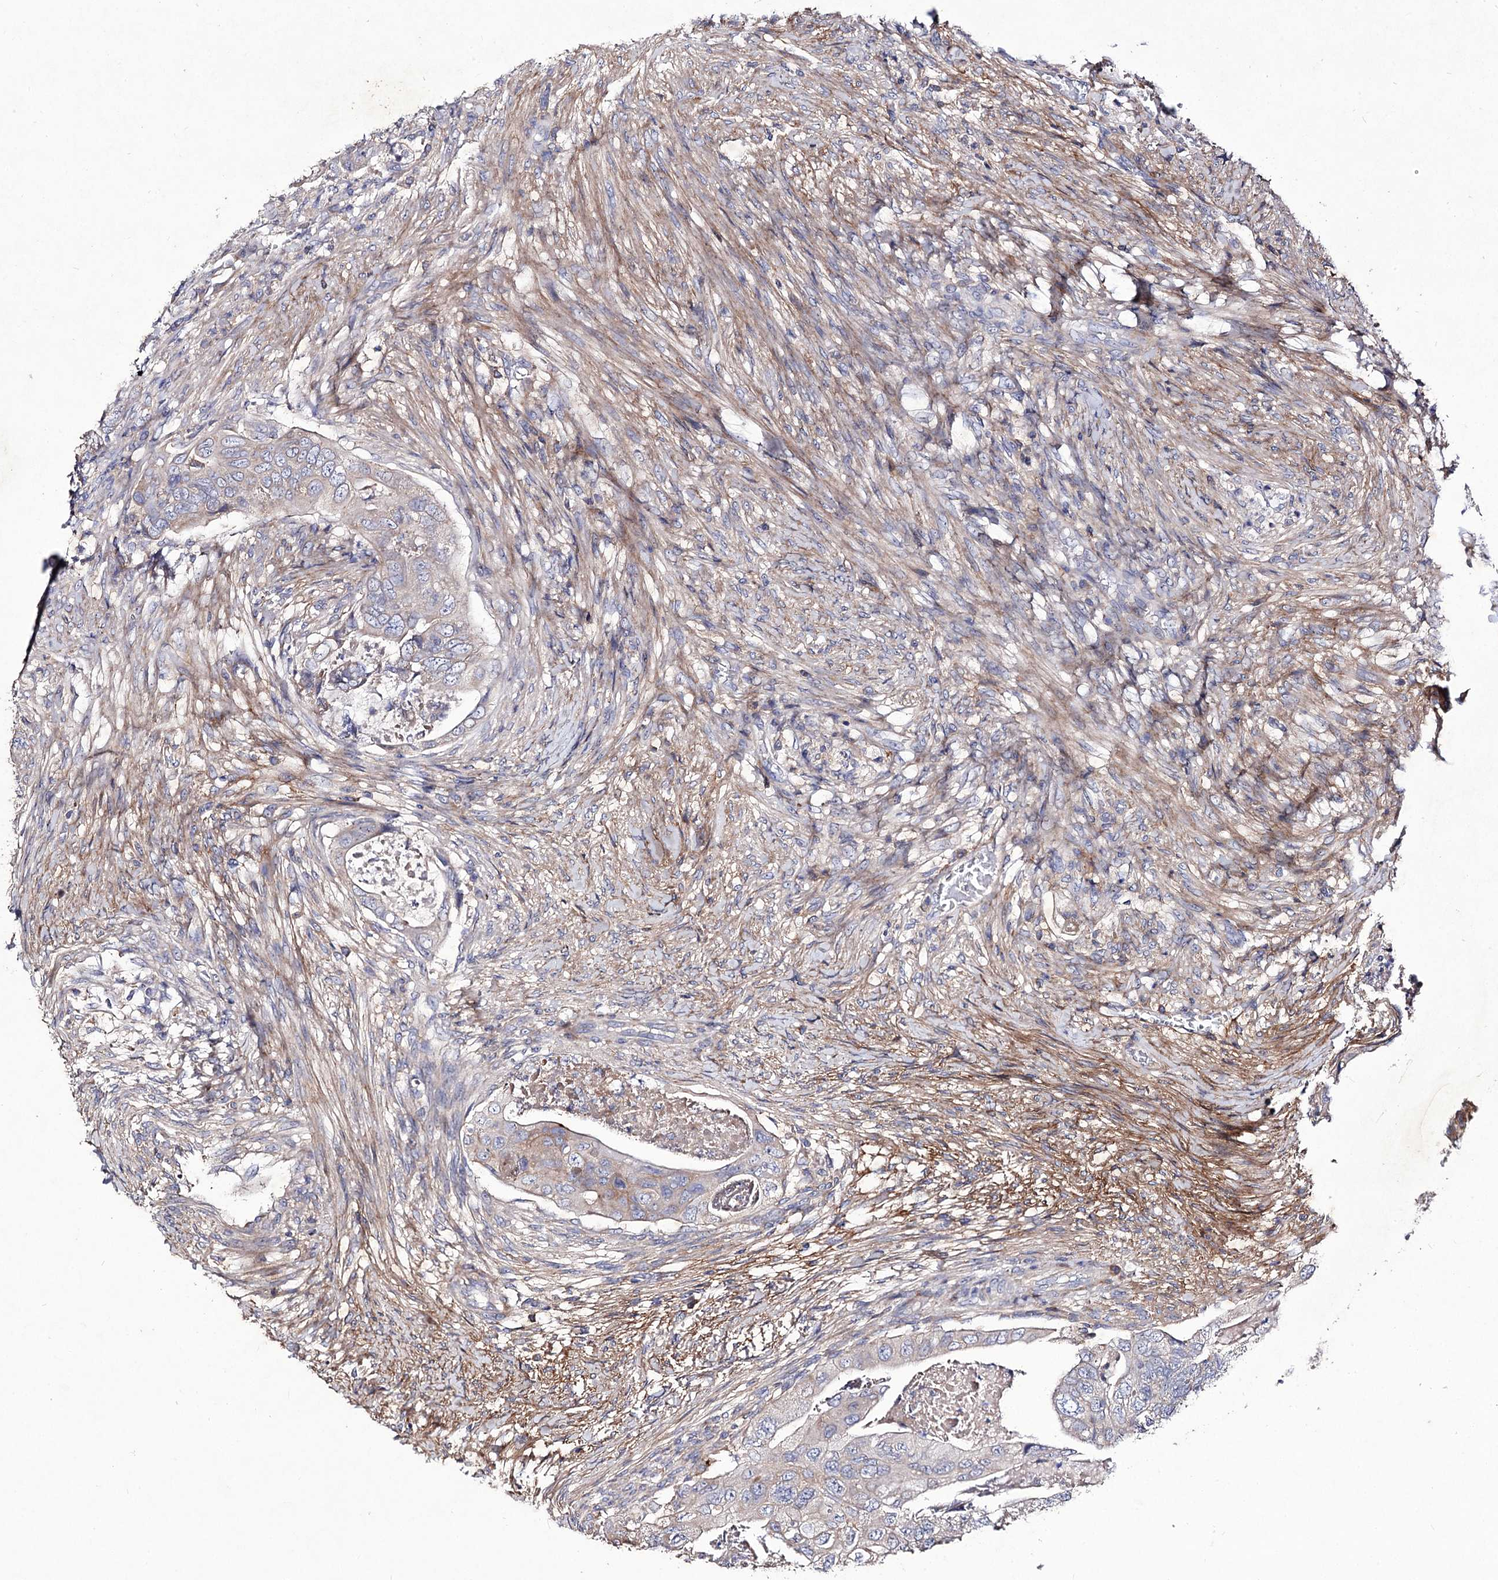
{"staining": {"intensity": "negative", "quantity": "none", "location": "none"}, "tissue": "colorectal cancer", "cell_type": "Tumor cells", "image_type": "cancer", "snomed": [{"axis": "morphology", "description": "Adenocarcinoma, NOS"}, {"axis": "topography", "description": "Rectum"}], "caption": "Tumor cells show no significant protein expression in adenocarcinoma (colorectal).", "gene": "MYO1H", "patient": {"sex": "male", "age": 63}}